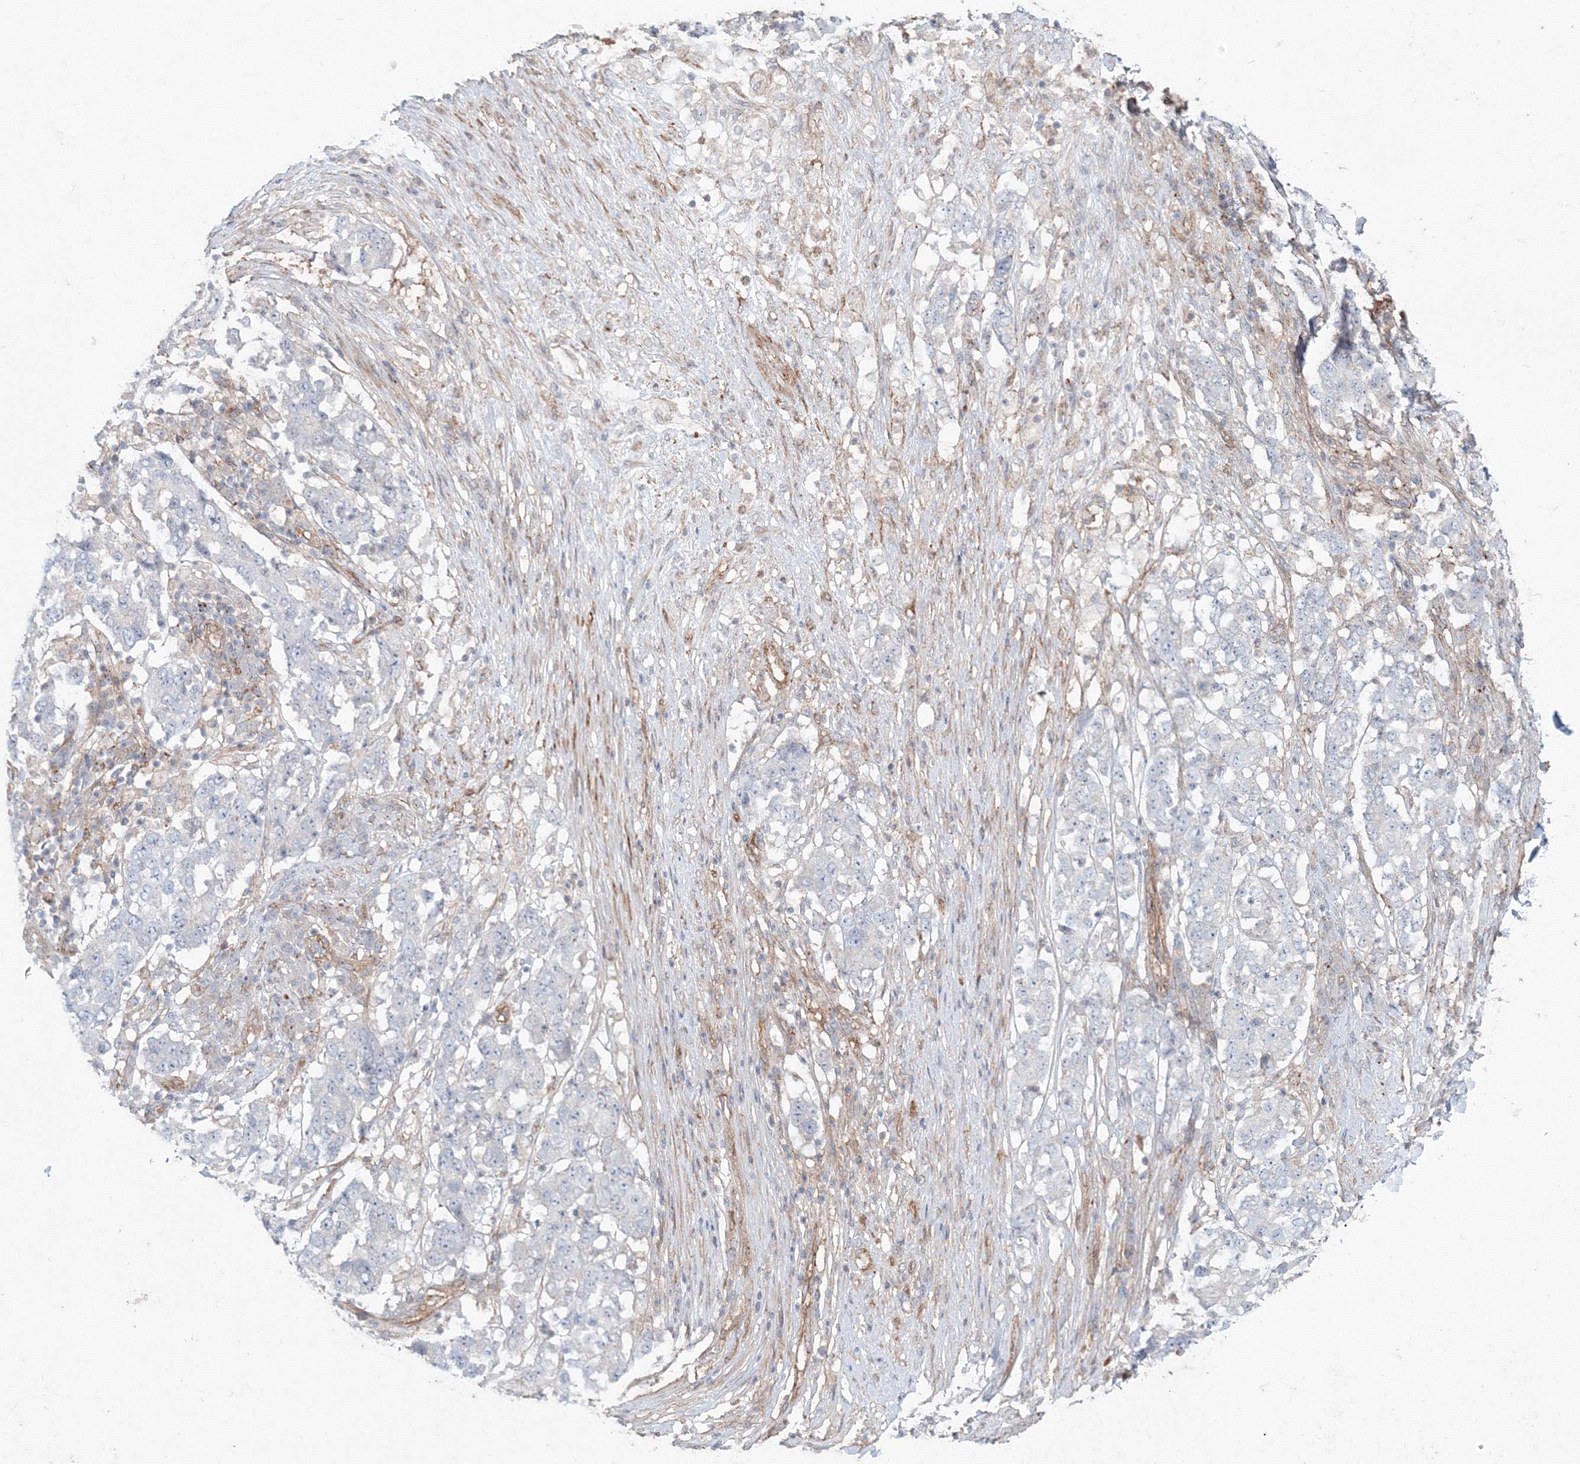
{"staining": {"intensity": "negative", "quantity": "none", "location": "none"}, "tissue": "stomach cancer", "cell_type": "Tumor cells", "image_type": "cancer", "snomed": [{"axis": "morphology", "description": "Adenocarcinoma, NOS"}, {"axis": "topography", "description": "Stomach"}], "caption": "This is an immunohistochemistry micrograph of adenocarcinoma (stomach). There is no staining in tumor cells.", "gene": "SH3PXD2A", "patient": {"sex": "male", "age": 59}}